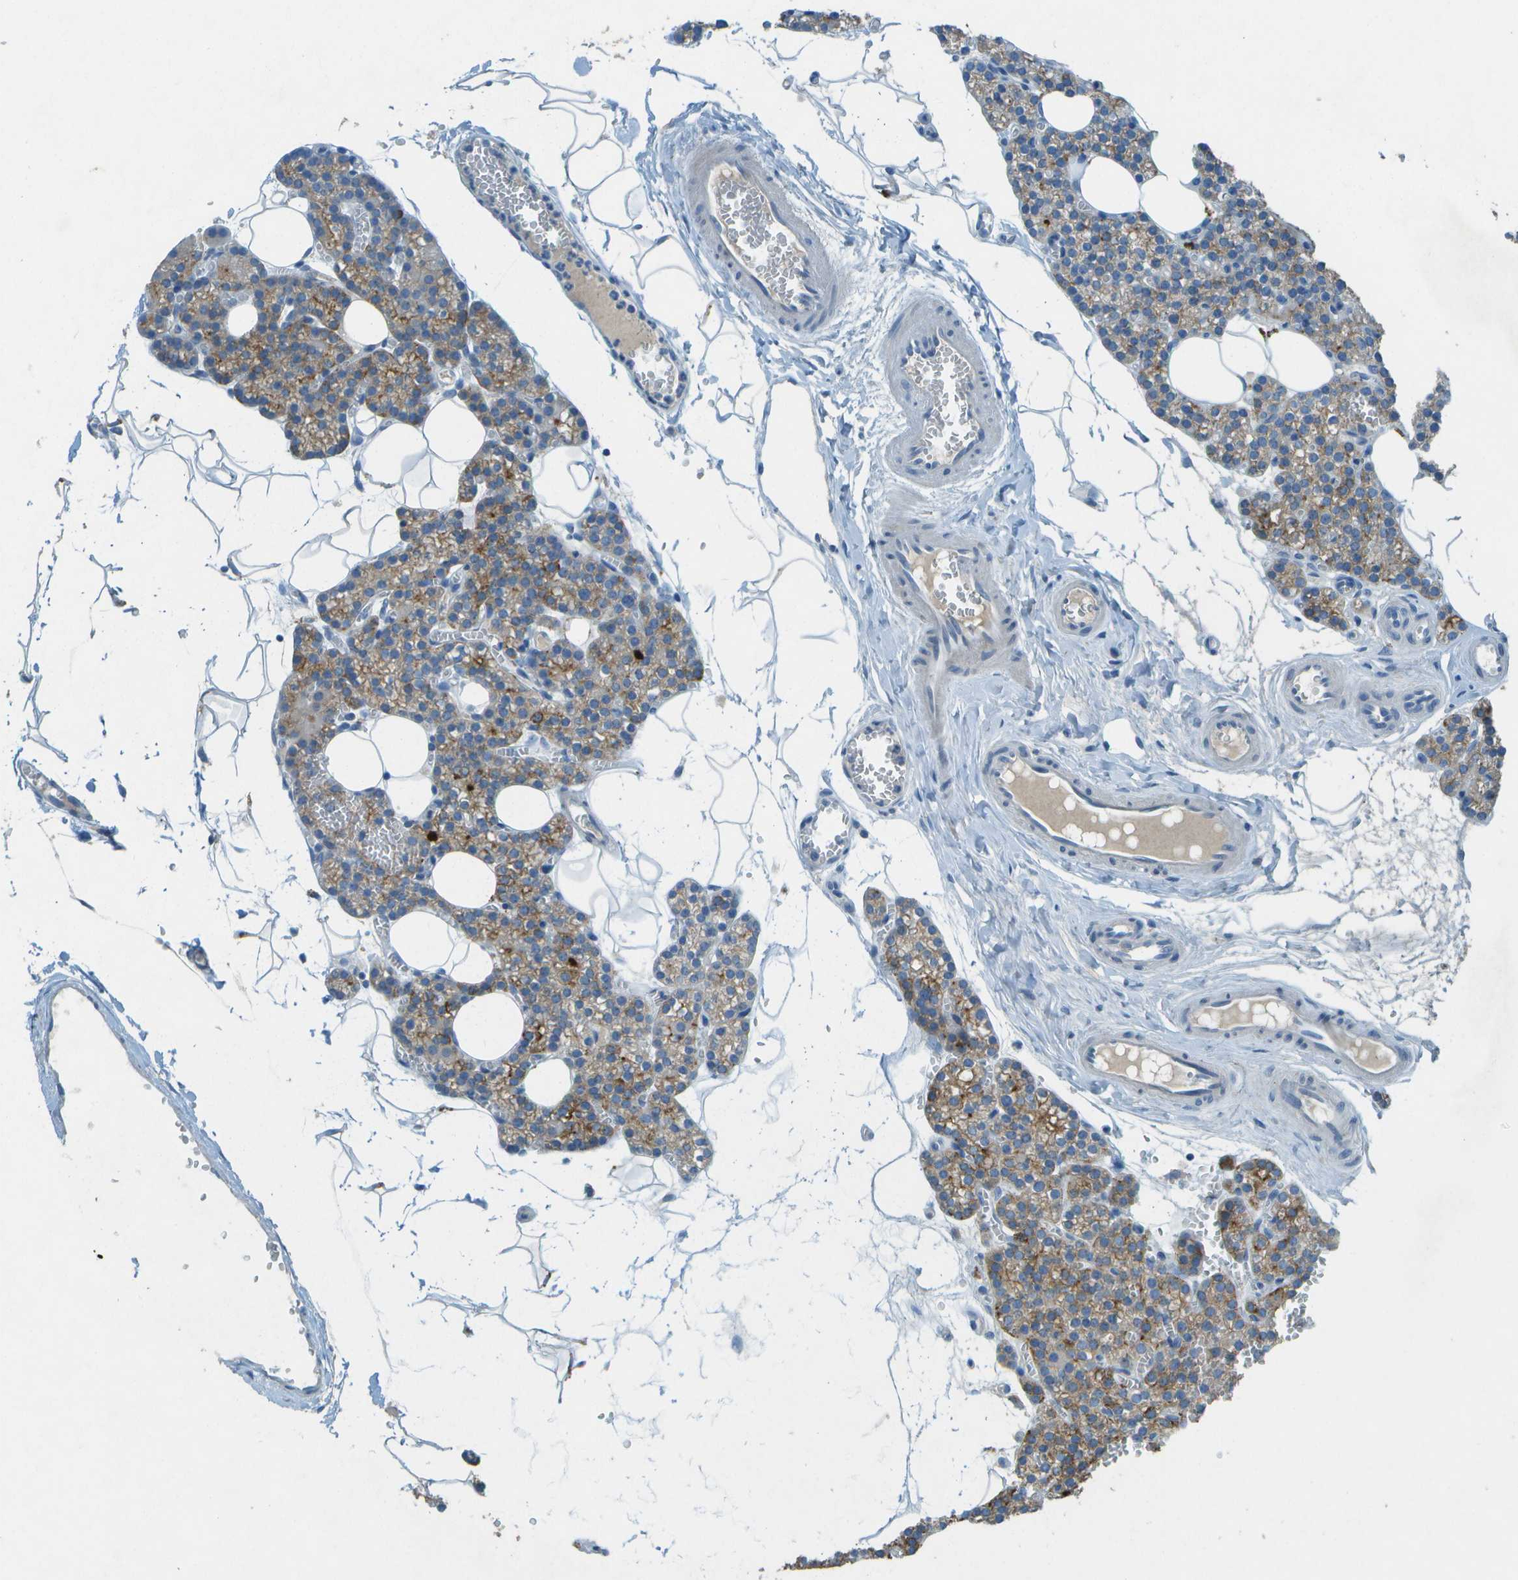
{"staining": {"intensity": "moderate", "quantity": ">75%", "location": "cytoplasmic/membranous"}, "tissue": "parathyroid gland", "cell_type": "Glandular cells", "image_type": "normal", "snomed": [{"axis": "morphology", "description": "Normal tissue, NOS"}, {"axis": "morphology", "description": "Adenoma, NOS"}, {"axis": "topography", "description": "Parathyroid gland"}], "caption": "About >75% of glandular cells in normal parathyroid gland display moderate cytoplasmic/membranous protein expression as visualized by brown immunohistochemical staining.", "gene": "LGI2", "patient": {"sex": "female", "age": 58}}